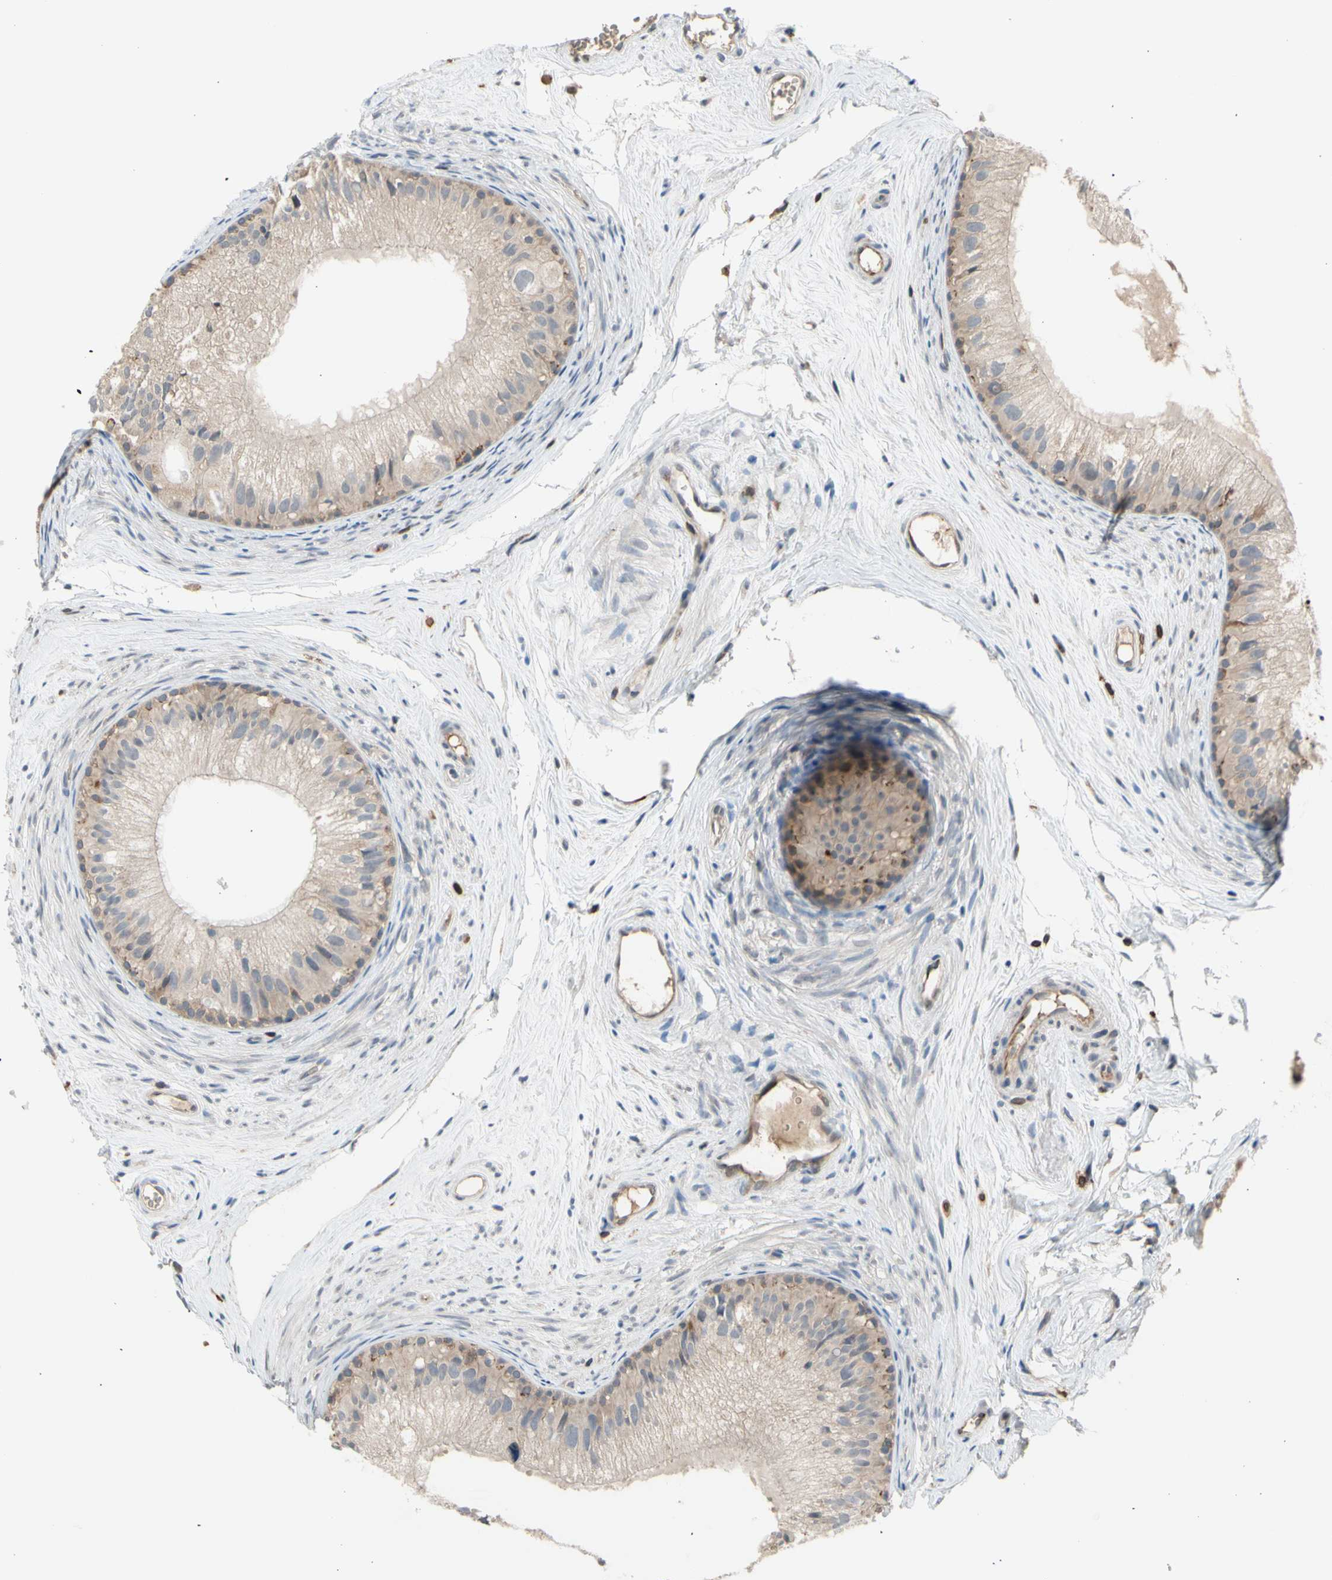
{"staining": {"intensity": "moderate", "quantity": ">75%", "location": "cytoplasmic/membranous"}, "tissue": "epididymis", "cell_type": "Glandular cells", "image_type": "normal", "snomed": [{"axis": "morphology", "description": "Normal tissue, NOS"}, {"axis": "topography", "description": "Epididymis"}], "caption": "Brown immunohistochemical staining in benign epididymis displays moderate cytoplasmic/membranous staining in about >75% of glandular cells.", "gene": "GALNT5", "patient": {"sex": "male", "age": 56}}